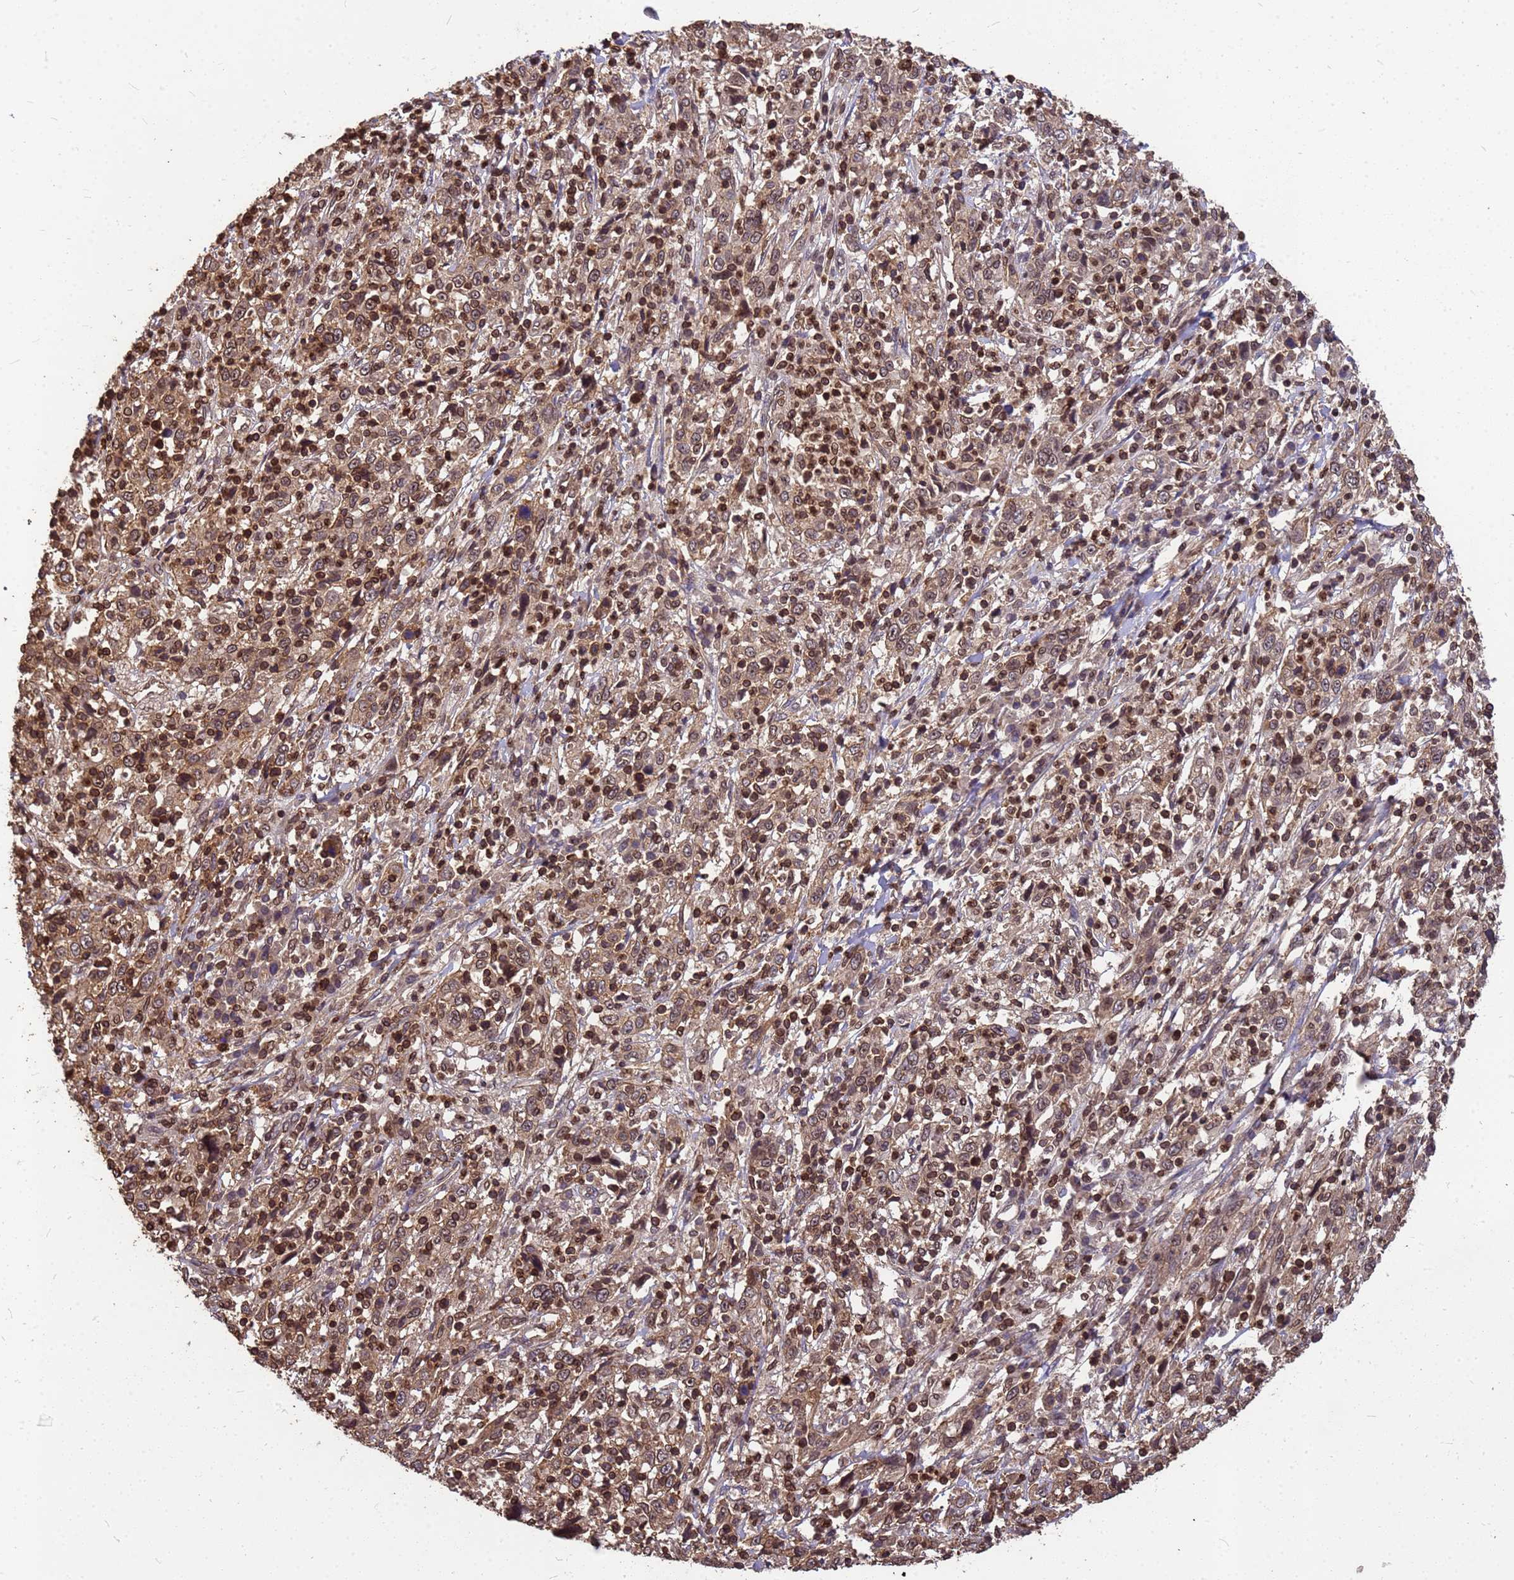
{"staining": {"intensity": "moderate", "quantity": ">75%", "location": "cytoplasmic/membranous,nuclear"}, "tissue": "cervical cancer", "cell_type": "Tumor cells", "image_type": "cancer", "snomed": [{"axis": "morphology", "description": "Squamous cell carcinoma, NOS"}, {"axis": "topography", "description": "Cervix"}], "caption": "Immunohistochemistry histopathology image of human squamous cell carcinoma (cervical) stained for a protein (brown), which displays medium levels of moderate cytoplasmic/membranous and nuclear staining in about >75% of tumor cells.", "gene": "C1orf35", "patient": {"sex": "female", "age": 46}}